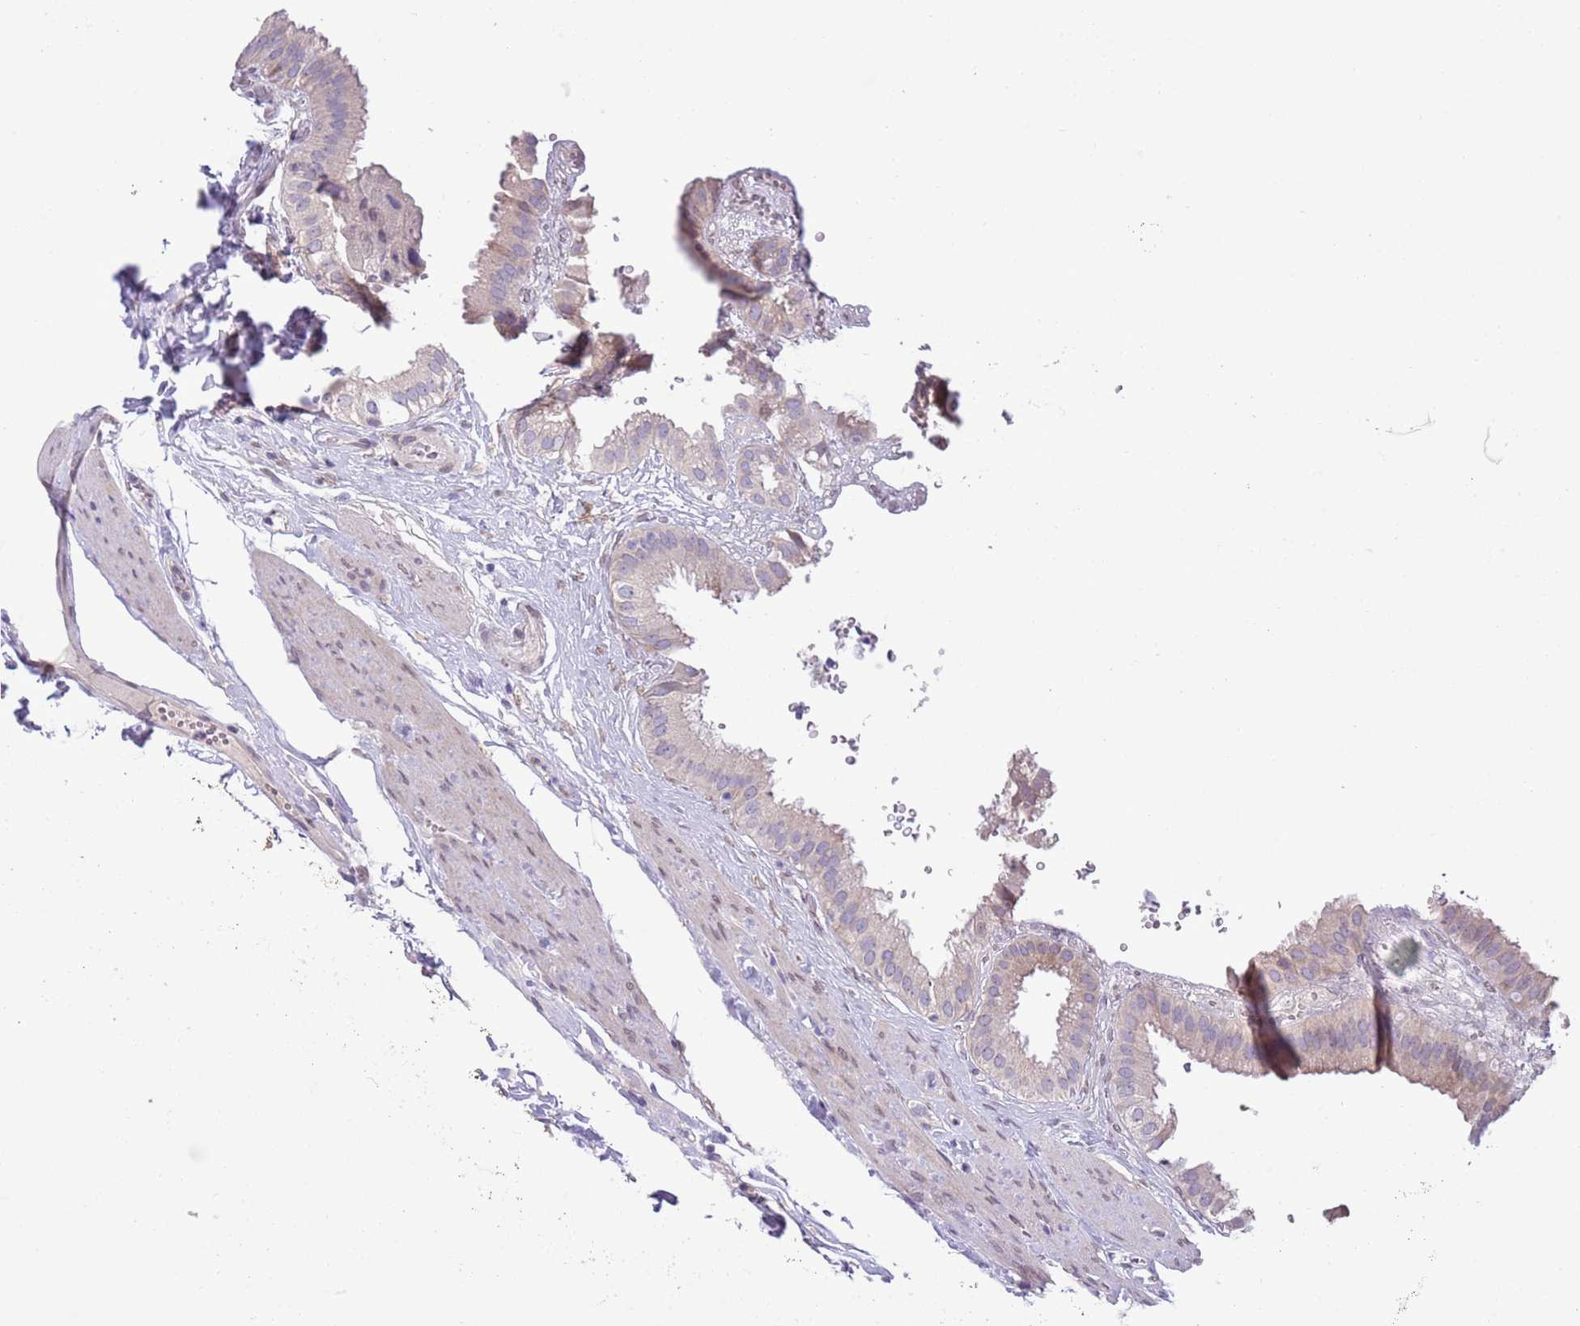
{"staining": {"intensity": "weak", "quantity": "<25%", "location": "cytoplasmic/membranous,nuclear"}, "tissue": "gallbladder", "cell_type": "Glandular cells", "image_type": "normal", "snomed": [{"axis": "morphology", "description": "Normal tissue, NOS"}, {"axis": "topography", "description": "Gallbladder"}], "caption": "Immunohistochemistry (IHC) photomicrograph of unremarkable gallbladder: human gallbladder stained with DAB demonstrates no significant protein staining in glandular cells.", "gene": "CCND2", "patient": {"sex": "female", "age": 61}}